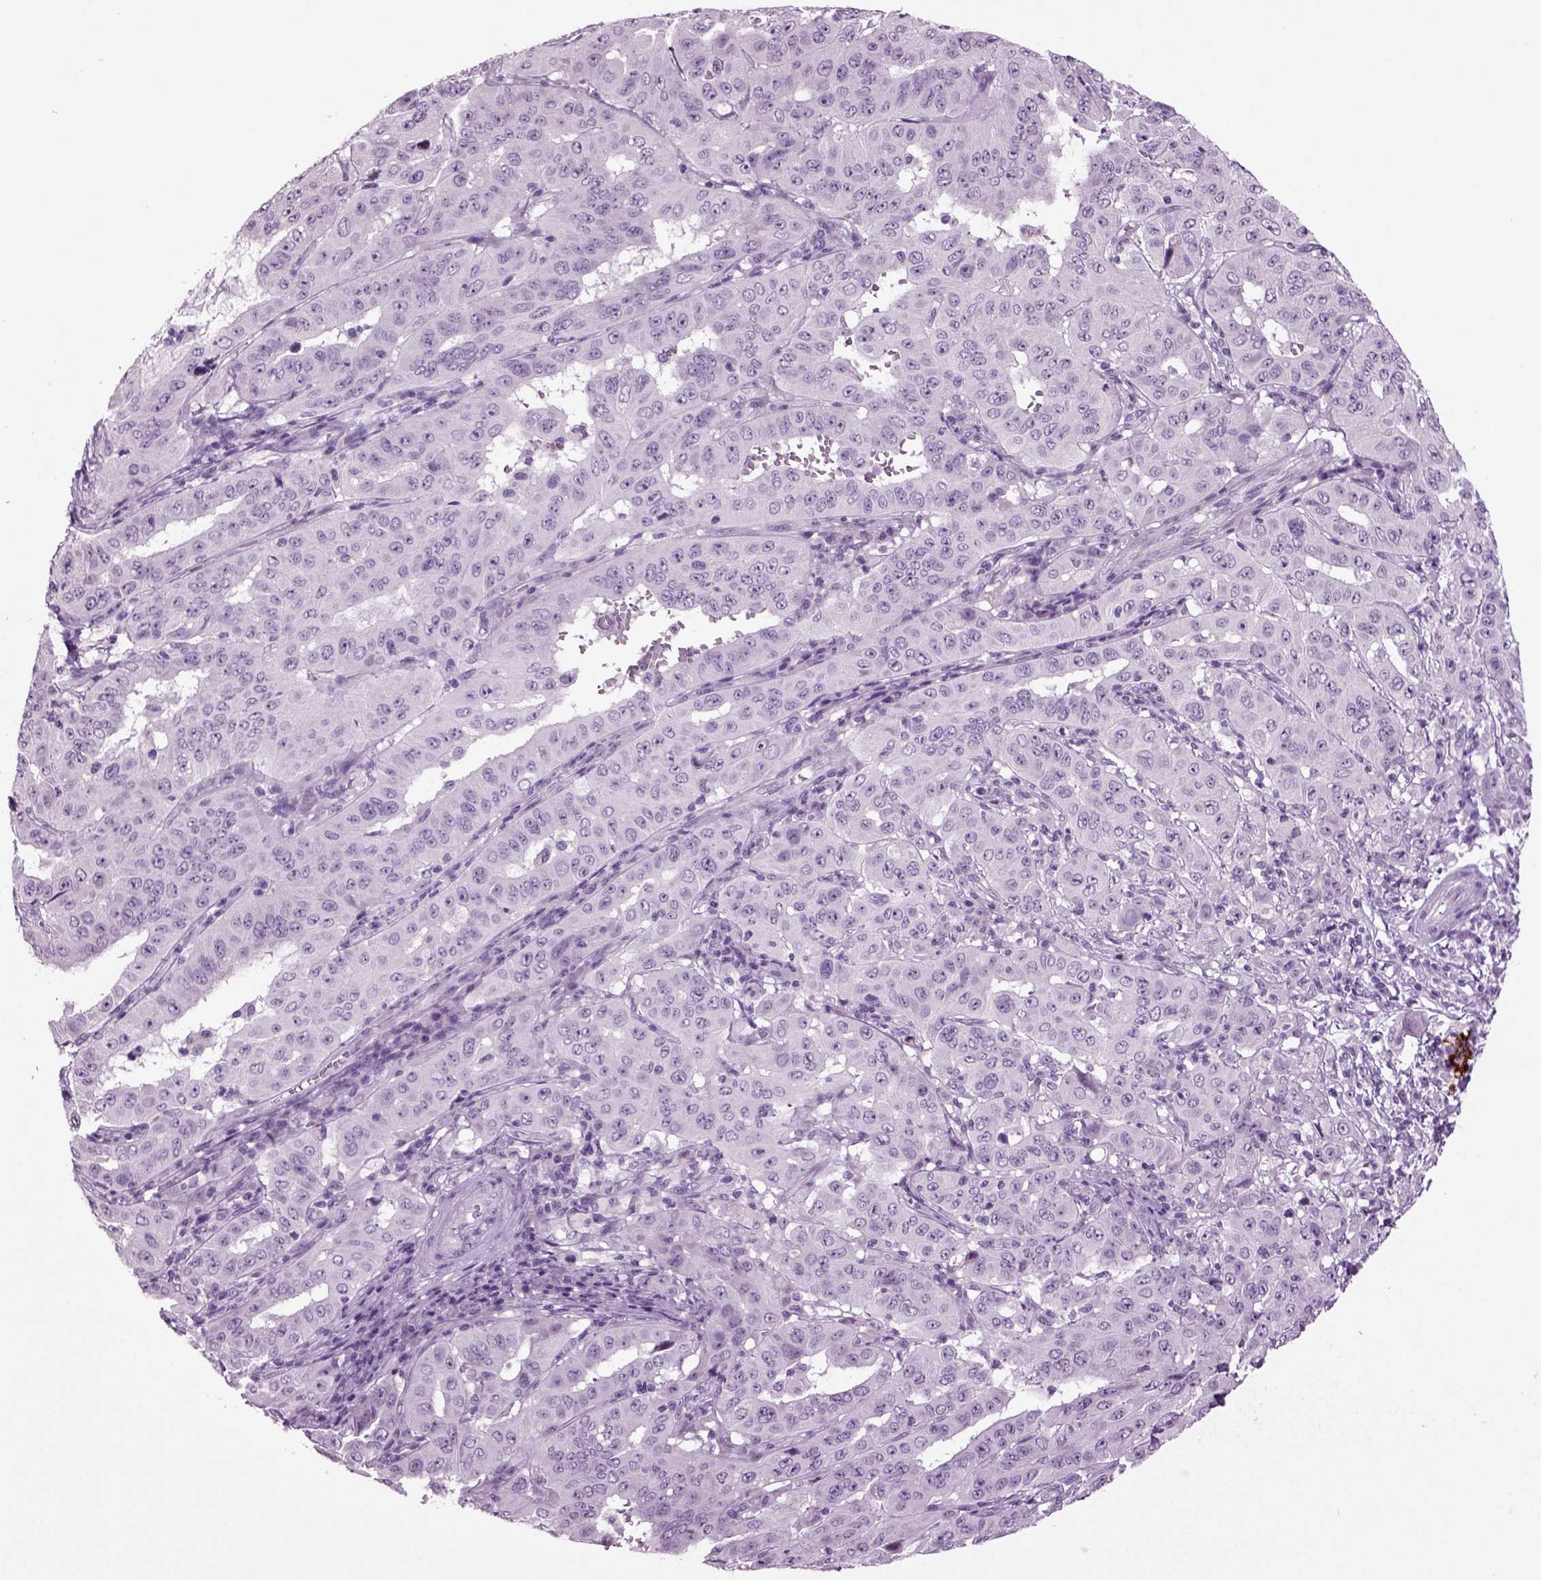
{"staining": {"intensity": "negative", "quantity": "none", "location": "none"}, "tissue": "pancreatic cancer", "cell_type": "Tumor cells", "image_type": "cancer", "snomed": [{"axis": "morphology", "description": "Adenocarcinoma, NOS"}, {"axis": "topography", "description": "Pancreas"}], "caption": "A high-resolution micrograph shows immunohistochemistry staining of adenocarcinoma (pancreatic), which demonstrates no significant staining in tumor cells.", "gene": "SLC17A6", "patient": {"sex": "male", "age": 63}}